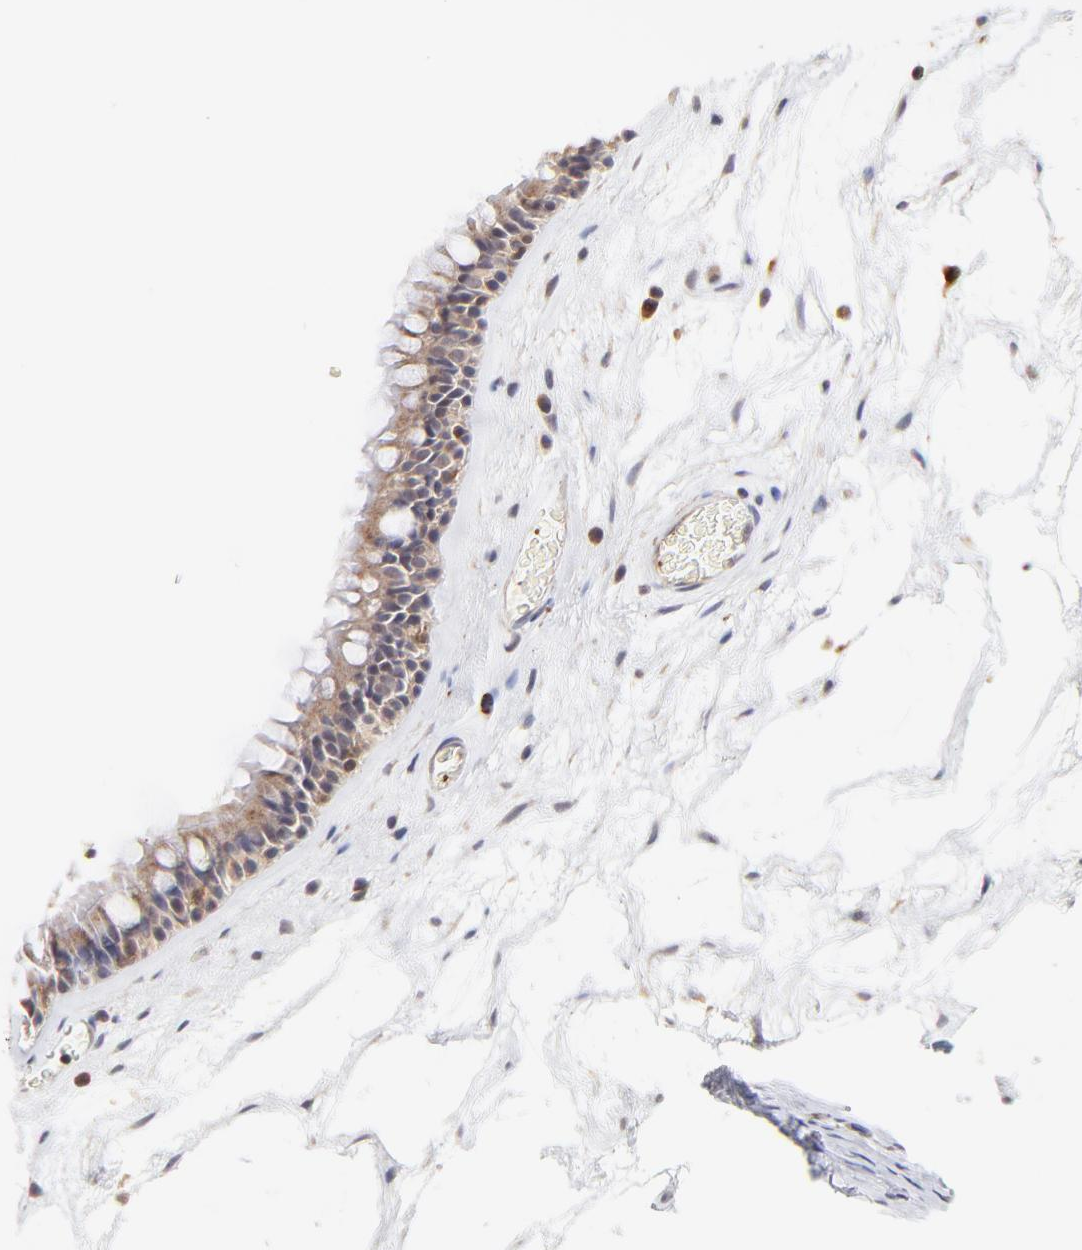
{"staining": {"intensity": "weak", "quantity": ">75%", "location": "cytoplasmic/membranous"}, "tissue": "nasopharynx", "cell_type": "Respiratory epithelial cells", "image_type": "normal", "snomed": [{"axis": "morphology", "description": "Normal tissue, NOS"}, {"axis": "morphology", "description": "Inflammation, NOS"}, {"axis": "topography", "description": "Nasopharynx"}], "caption": "The image exhibits staining of unremarkable nasopharynx, revealing weak cytoplasmic/membranous protein expression (brown color) within respiratory epithelial cells. (Stains: DAB in brown, nuclei in blue, Microscopy: brightfield microscopy at high magnification).", "gene": "MAP2K7", "patient": {"sex": "male", "age": 48}}